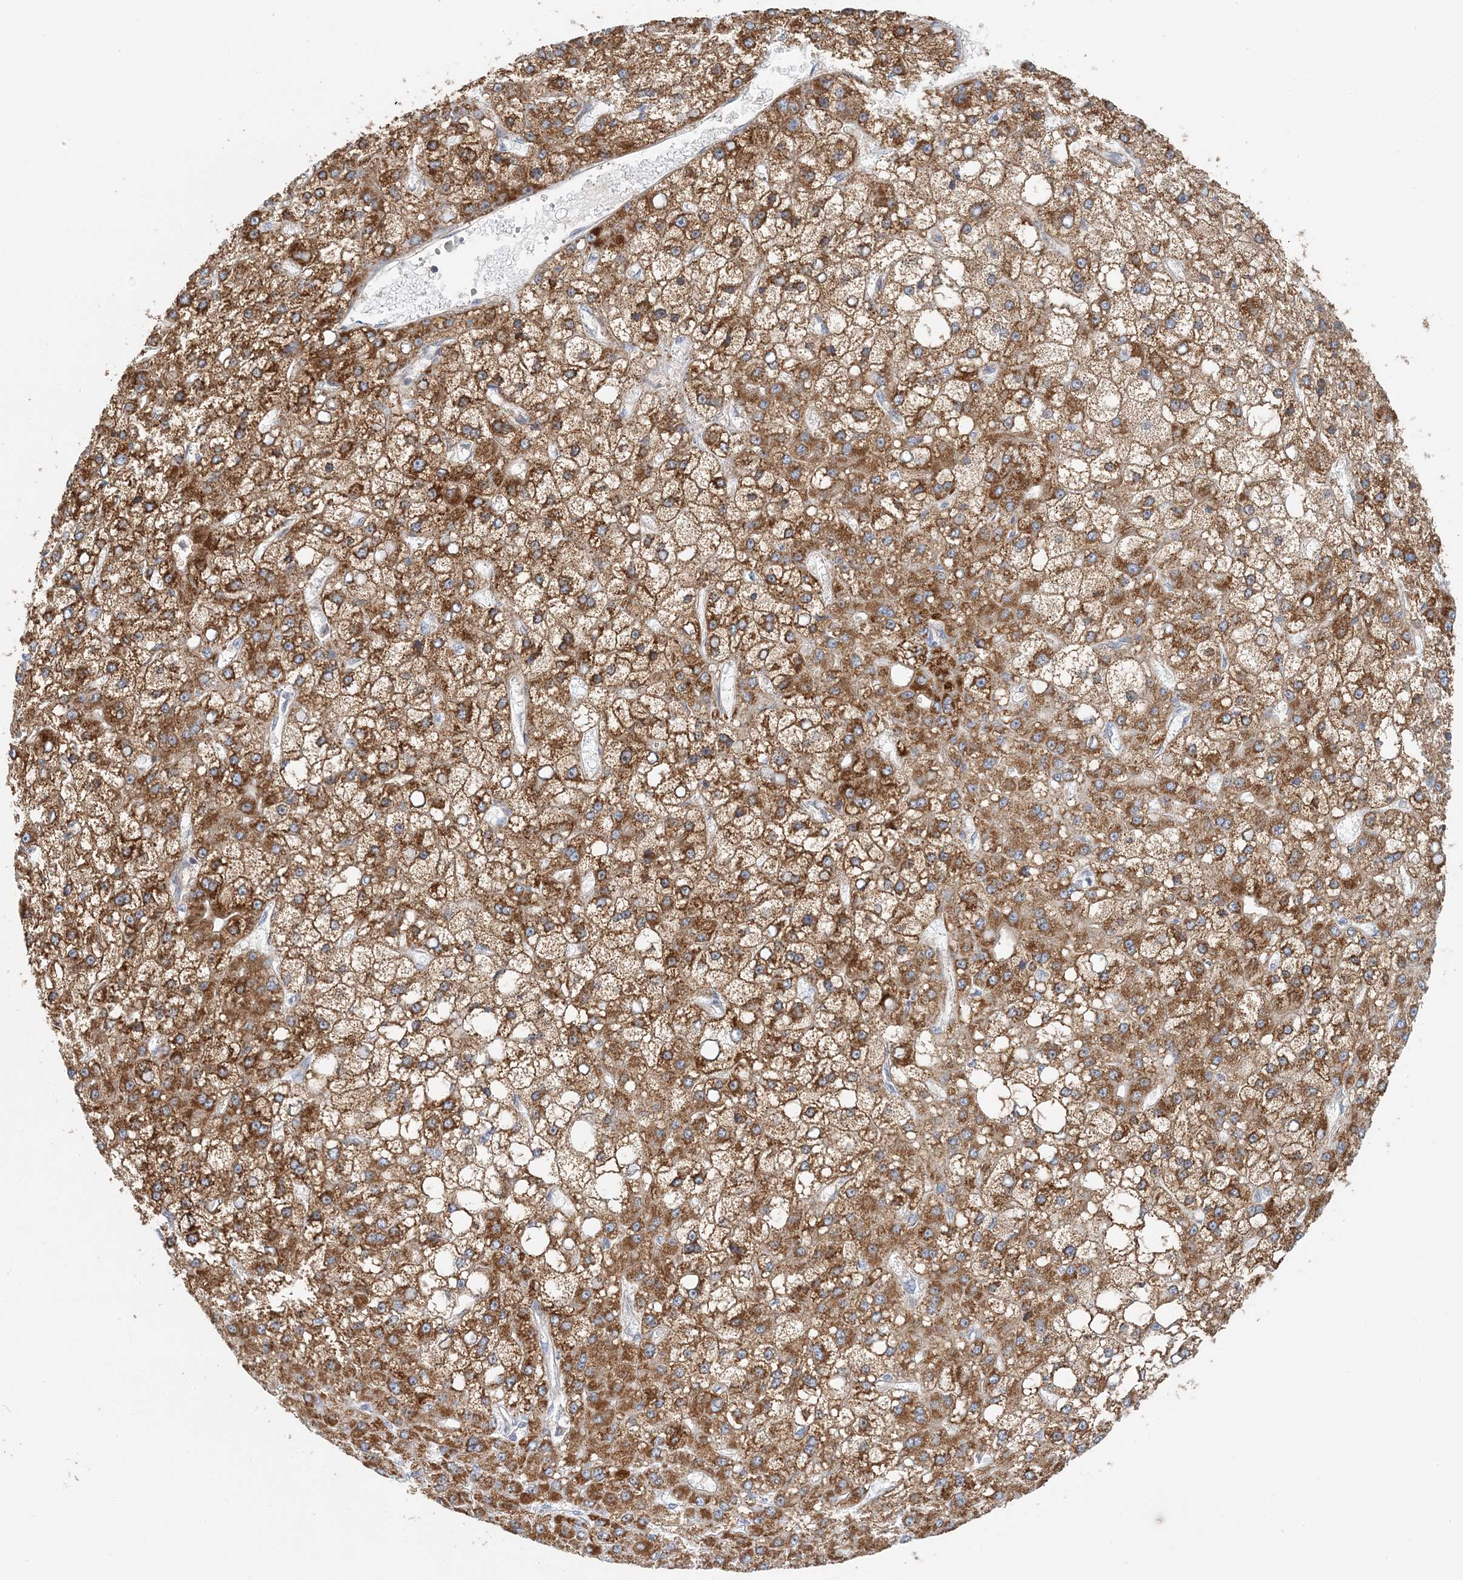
{"staining": {"intensity": "strong", "quantity": ">75%", "location": "cytoplasmic/membranous"}, "tissue": "liver cancer", "cell_type": "Tumor cells", "image_type": "cancer", "snomed": [{"axis": "morphology", "description": "Carcinoma, Hepatocellular, NOS"}, {"axis": "topography", "description": "Liver"}], "caption": "High-power microscopy captured an immunohistochemistry histopathology image of liver cancer, revealing strong cytoplasmic/membranous positivity in approximately >75% of tumor cells. The staining was performed using DAB, with brown indicating positive protein expression. Nuclei are stained blue with hematoxylin.", "gene": "BDH1", "patient": {"sex": "male", "age": 67}}